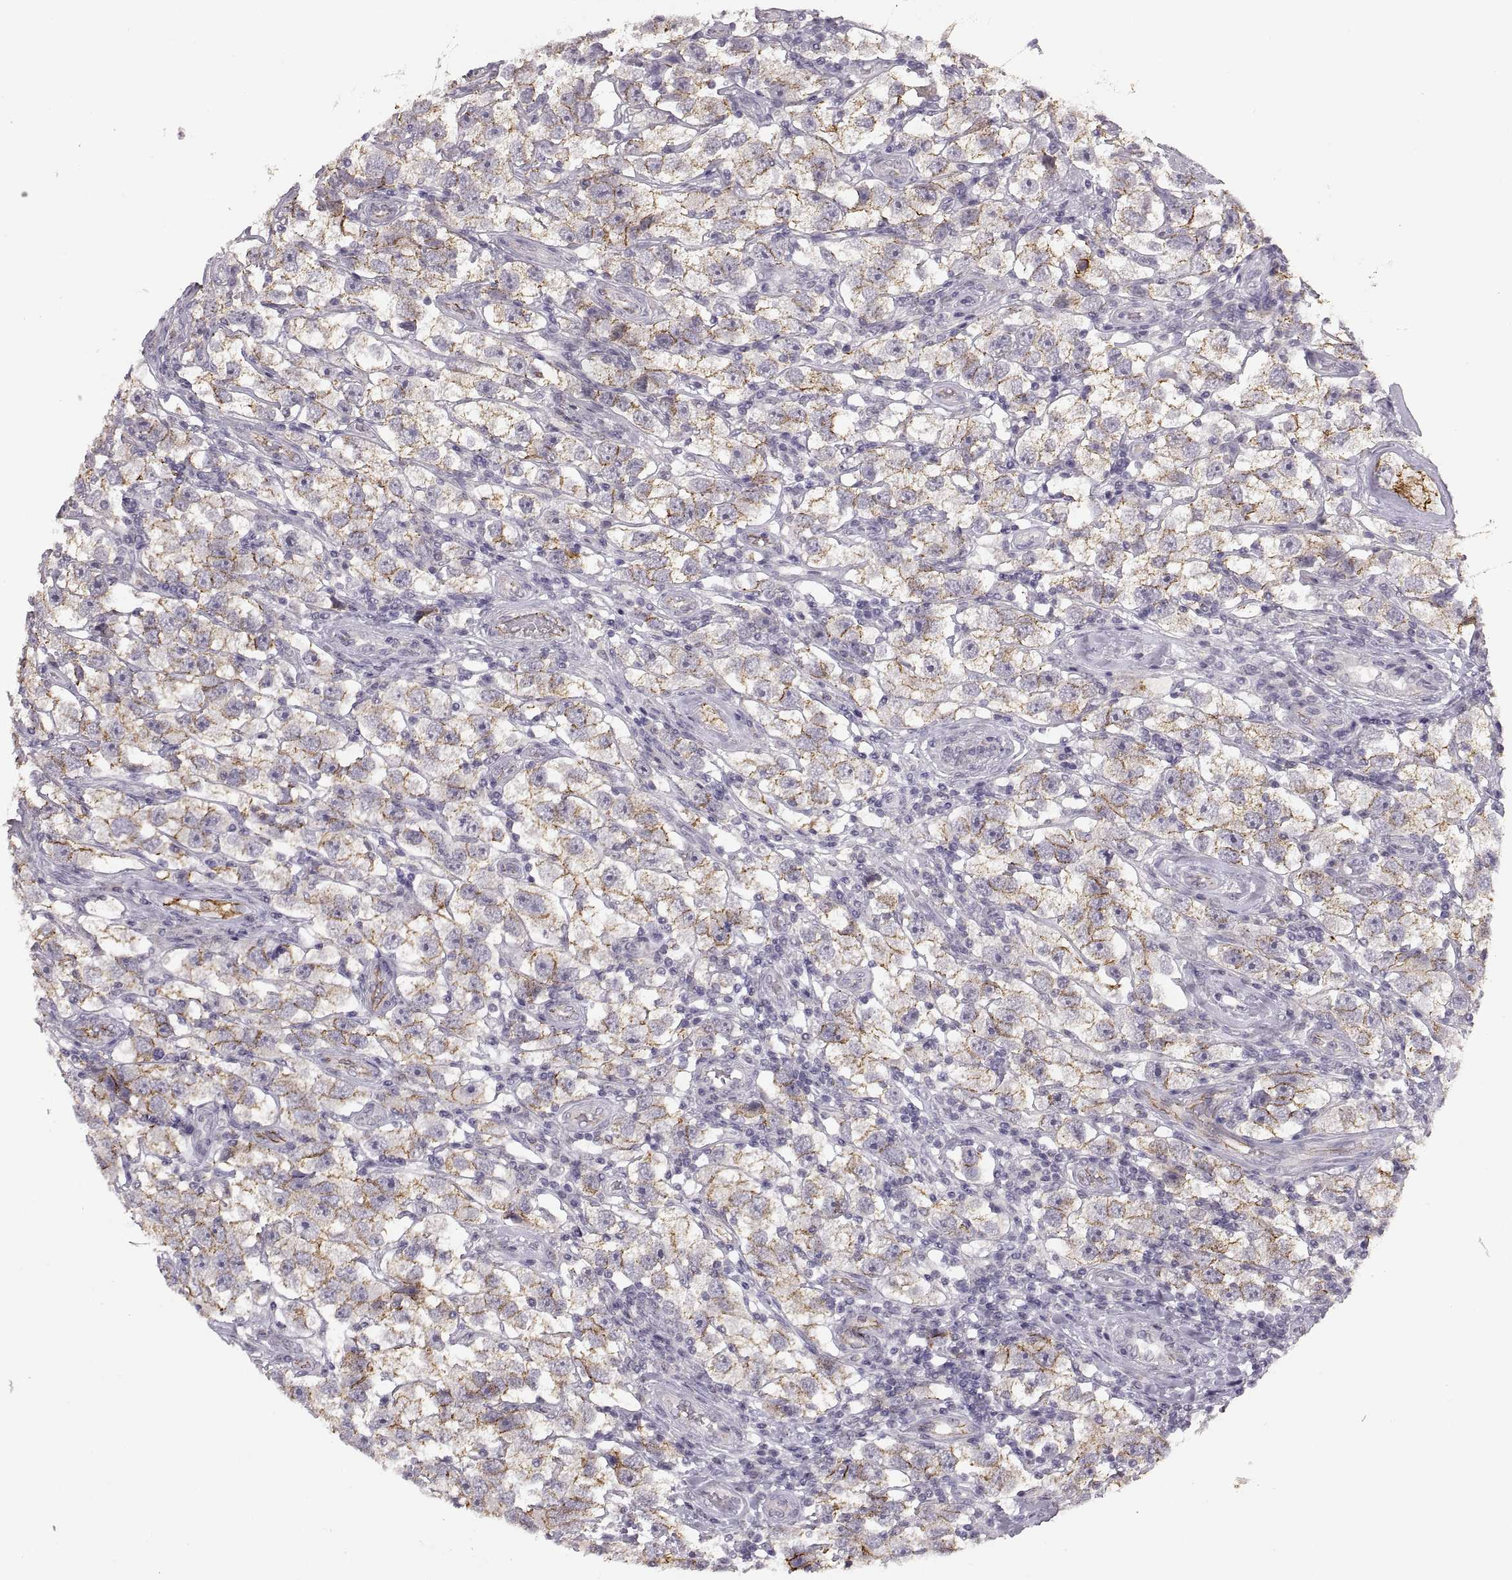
{"staining": {"intensity": "strong", "quantity": "25%-75%", "location": "cytoplasmic/membranous"}, "tissue": "testis cancer", "cell_type": "Tumor cells", "image_type": "cancer", "snomed": [{"axis": "morphology", "description": "Seminoma, NOS"}, {"axis": "topography", "description": "Testis"}], "caption": "A brown stain shows strong cytoplasmic/membranous positivity of a protein in testis cancer (seminoma) tumor cells.", "gene": "CDH2", "patient": {"sex": "male", "age": 26}}